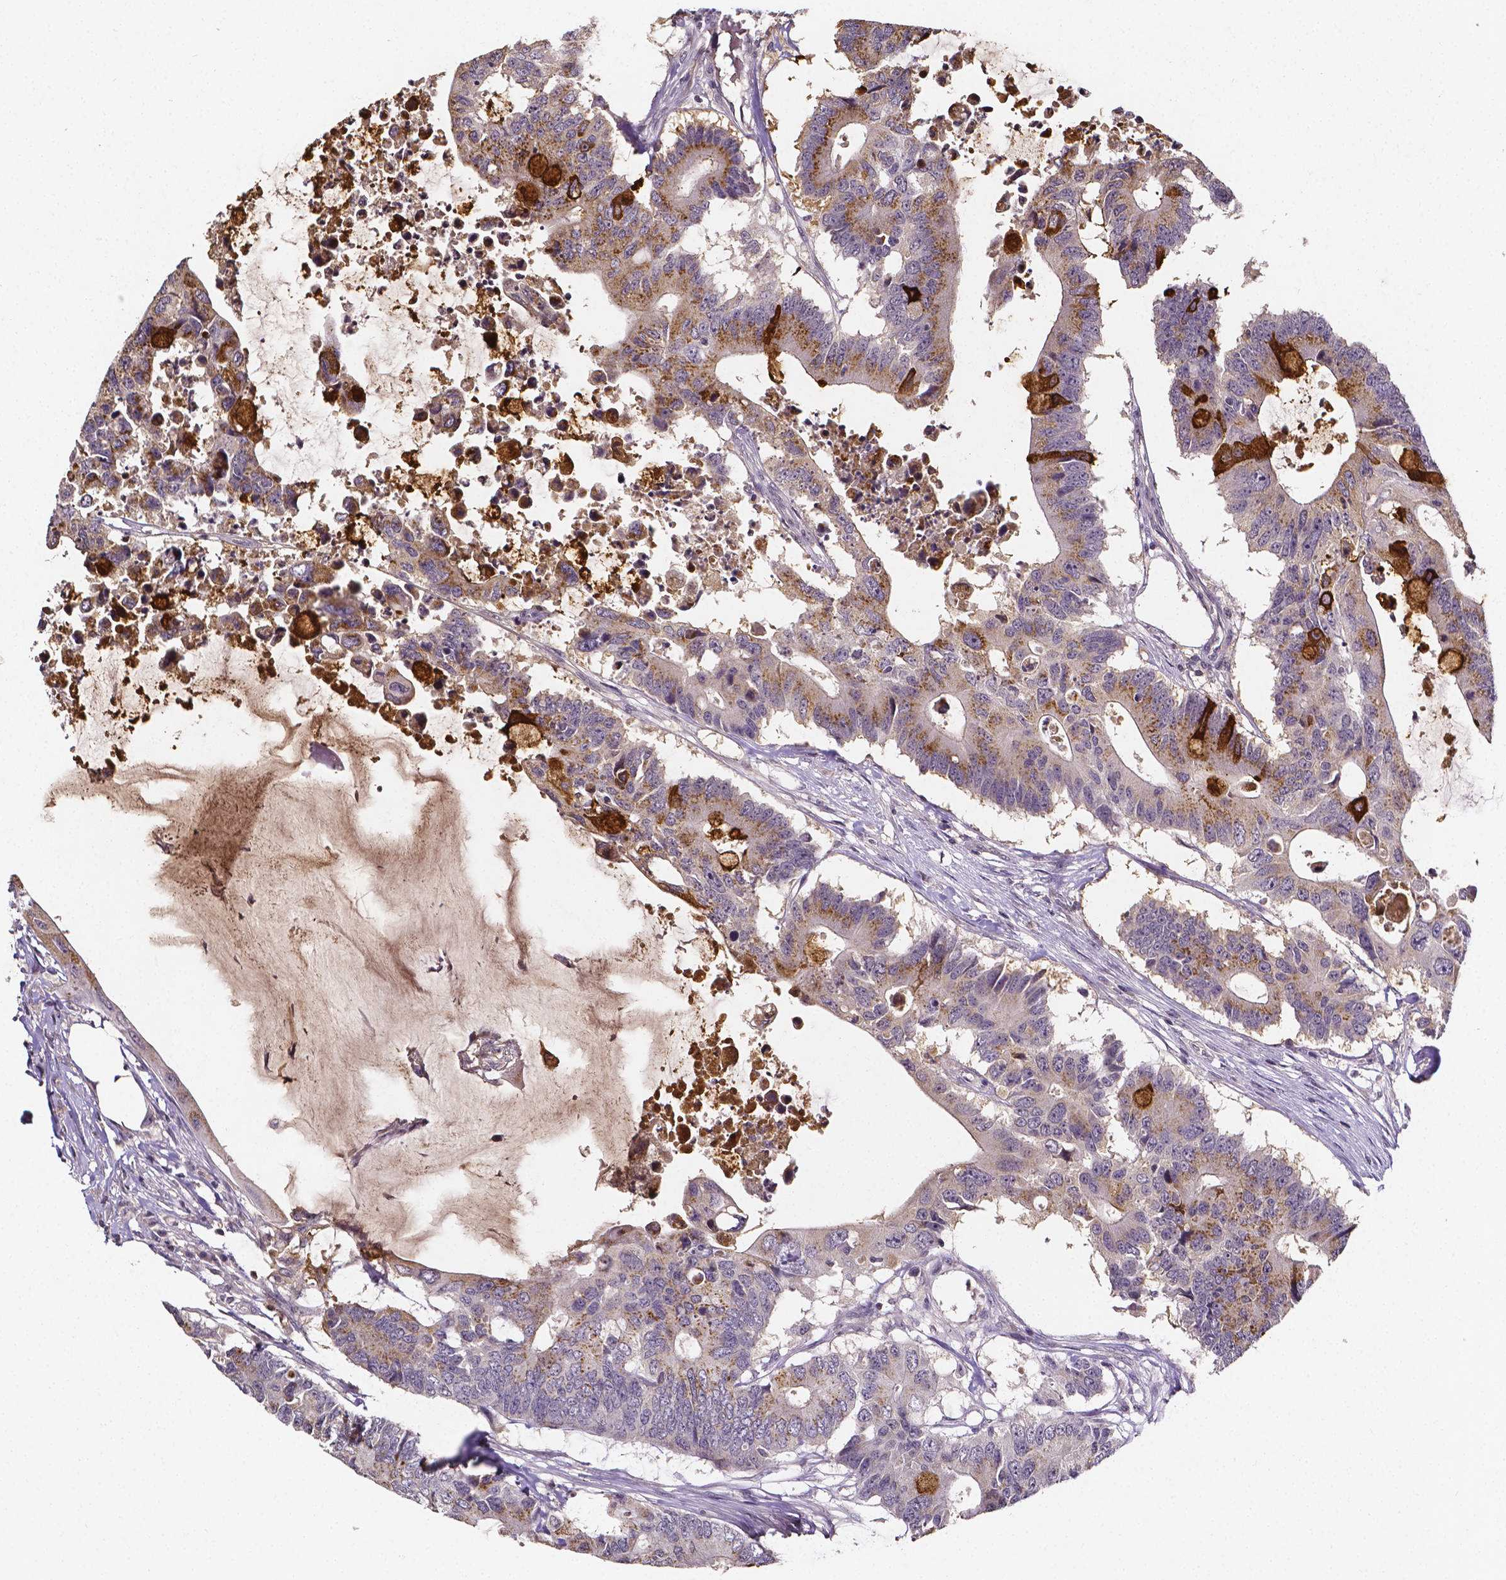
{"staining": {"intensity": "strong", "quantity": "<25%", "location": "cytoplasmic/membranous"}, "tissue": "colorectal cancer", "cell_type": "Tumor cells", "image_type": "cancer", "snomed": [{"axis": "morphology", "description": "Adenocarcinoma, NOS"}, {"axis": "topography", "description": "Colon"}], "caption": "Tumor cells demonstrate strong cytoplasmic/membranous positivity in approximately <25% of cells in colorectal cancer (adenocarcinoma).", "gene": "NRGN", "patient": {"sex": "male", "age": 71}}